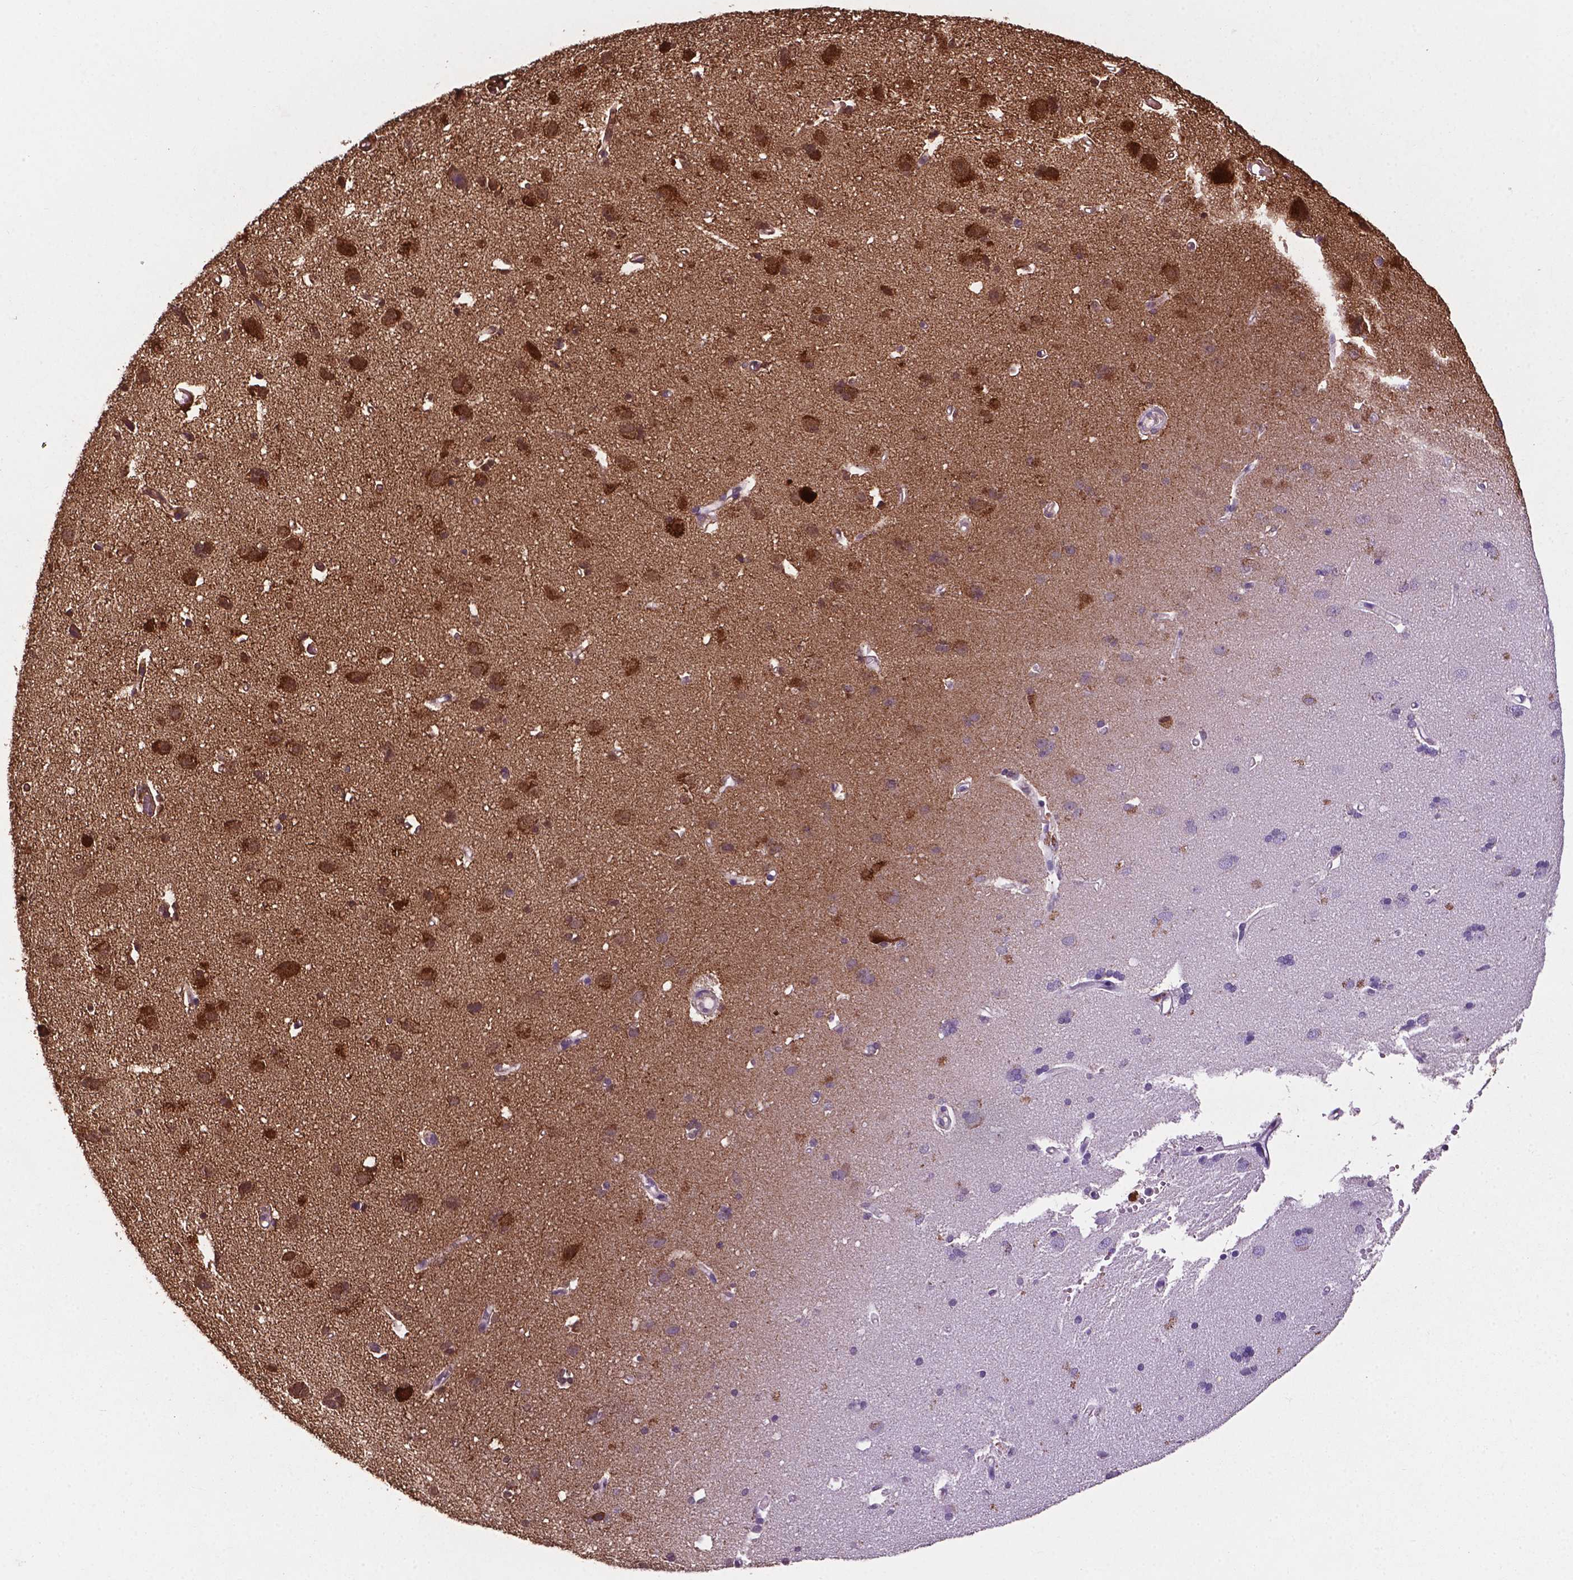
{"staining": {"intensity": "moderate", "quantity": "25%-75%", "location": "cytoplasmic/membranous"}, "tissue": "cerebral cortex", "cell_type": "Endothelial cells", "image_type": "normal", "snomed": [{"axis": "morphology", "description": "Normal tissue, NOS"}, {"axis": "morphology", "description": "Glioma, malignant, High grade"}, {"axis": "topography", "description": "Cerebral cortex"}], "caption": "Moderate cytoplasmic/membranous protein staining is identified in approximately 25%-75% of endothelial cells in cerebral cortex.", "gene": "SMAD3", "patient": {"sex": "male", "age": 71}}